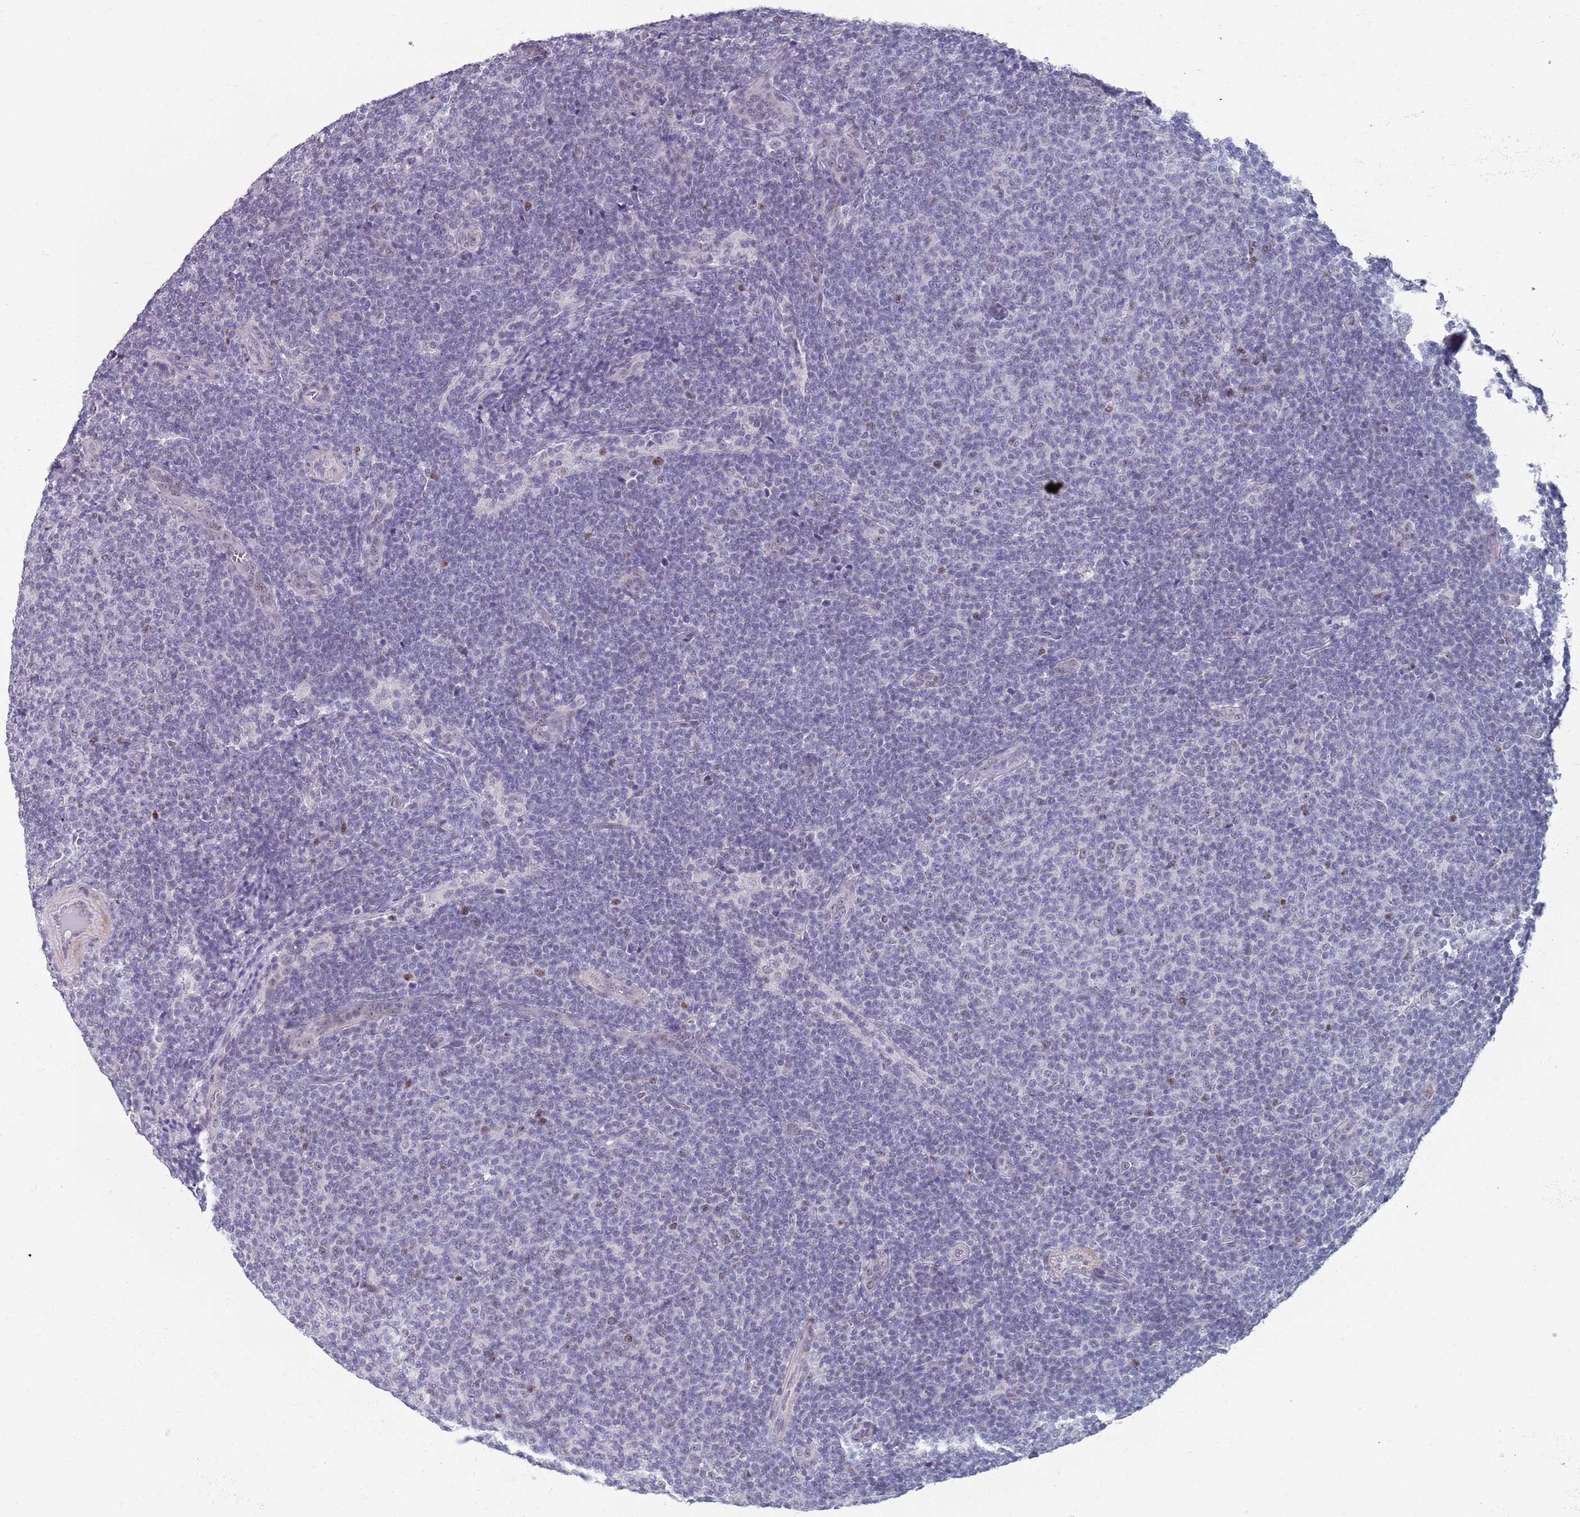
{"staining": {"intensity": "moderate", "quantity": "<25%", "location": "nuclear"}, "tissue": "lymphoma", "cell_type": "Tumor cells", "image_type": "cancer", "snomed": [{"axis": "morphology", "description": "Malignant lymphoma, non-Hodgkin's type, Low grade"}, {"axis": "topography", "description": "Lymph node"}], "caption": "Immunohistochemistry photomicrograph of human malignant lymphoma, non-Hodgkin's type (low-grade) stained for a protein (brown), which demonstrates low levels of moderate nuclear positivity in about <25% of tumor cells.", "gene": "SAMD1", "patient": {"sex": "male", "age": 66}}